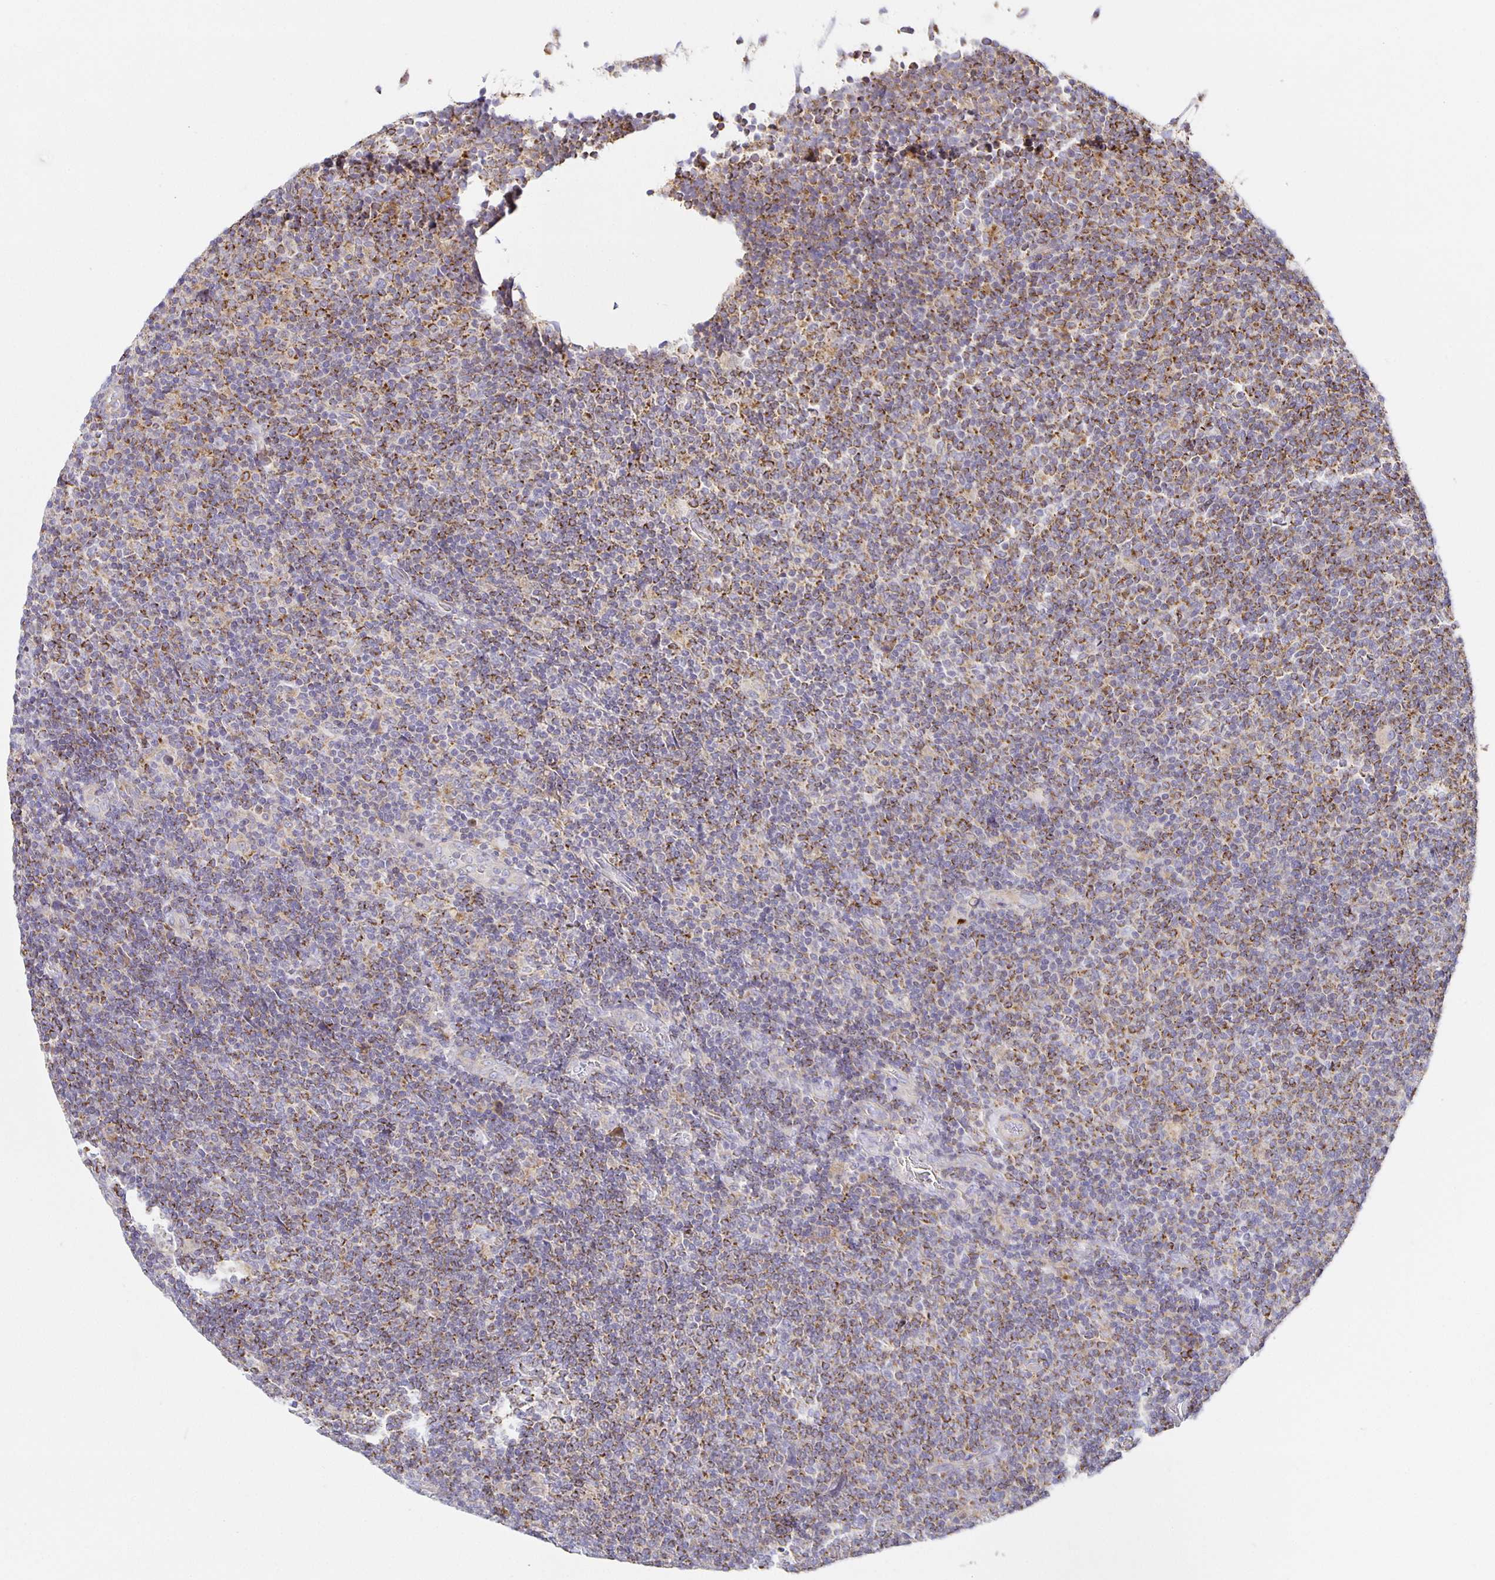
{"staining": {"intensity": "moderate", "quantity": ">75%", "location": "cytoplasmic/membranous"}, "tissue": "lymphoma", "cell_type": "Tumor cells", "image_type": "cancer", "snomed": [{"axis": "morphology", "description": "Malignant lymphoma, non-Hodgkin's type, Low grade"}, {"axis": "topography", "description": "Lymph node"}], "caption": "Protein analysis of lymphoma tissue shows moderate cytoplasmic/membranous staining in approximately >75% of tumor cells.", "gene": "FLRT3", "patient": {"sex": "male", "age": 52}}